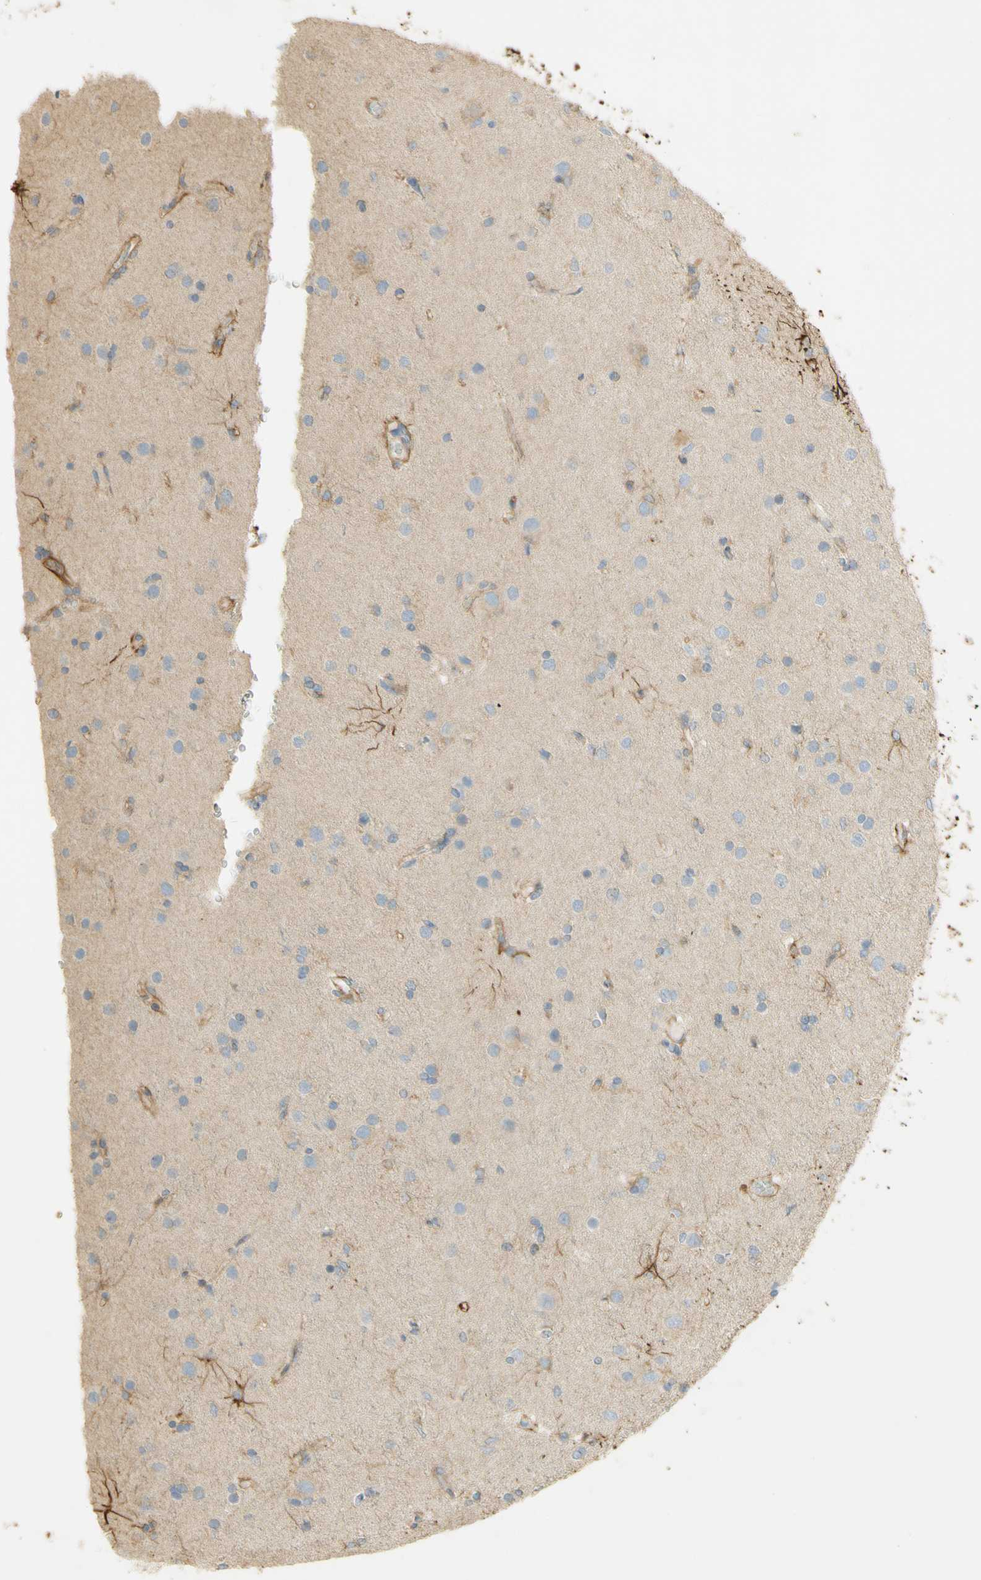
{"staining": {"intensity": "moderate", "quantity": "25%-75%", "location": "cytoplasmic/membranous"}, "tissue": "glioma", "cell_type": "Tumor cells", "image_type": "cancer", "snomed": [{"axis": "morphology", "description": "Glioma, malignant, High grade"}, {"axis": "topography", "description": "Brain"}], "caption": "Glioma stained with a brown dye demonstrates moderate cytoplasmic/membranous positive expression in approximately 25%-75% of tumor cells.", "gene": "KIF11", "patient": {"sex": "female", "age": 59}}